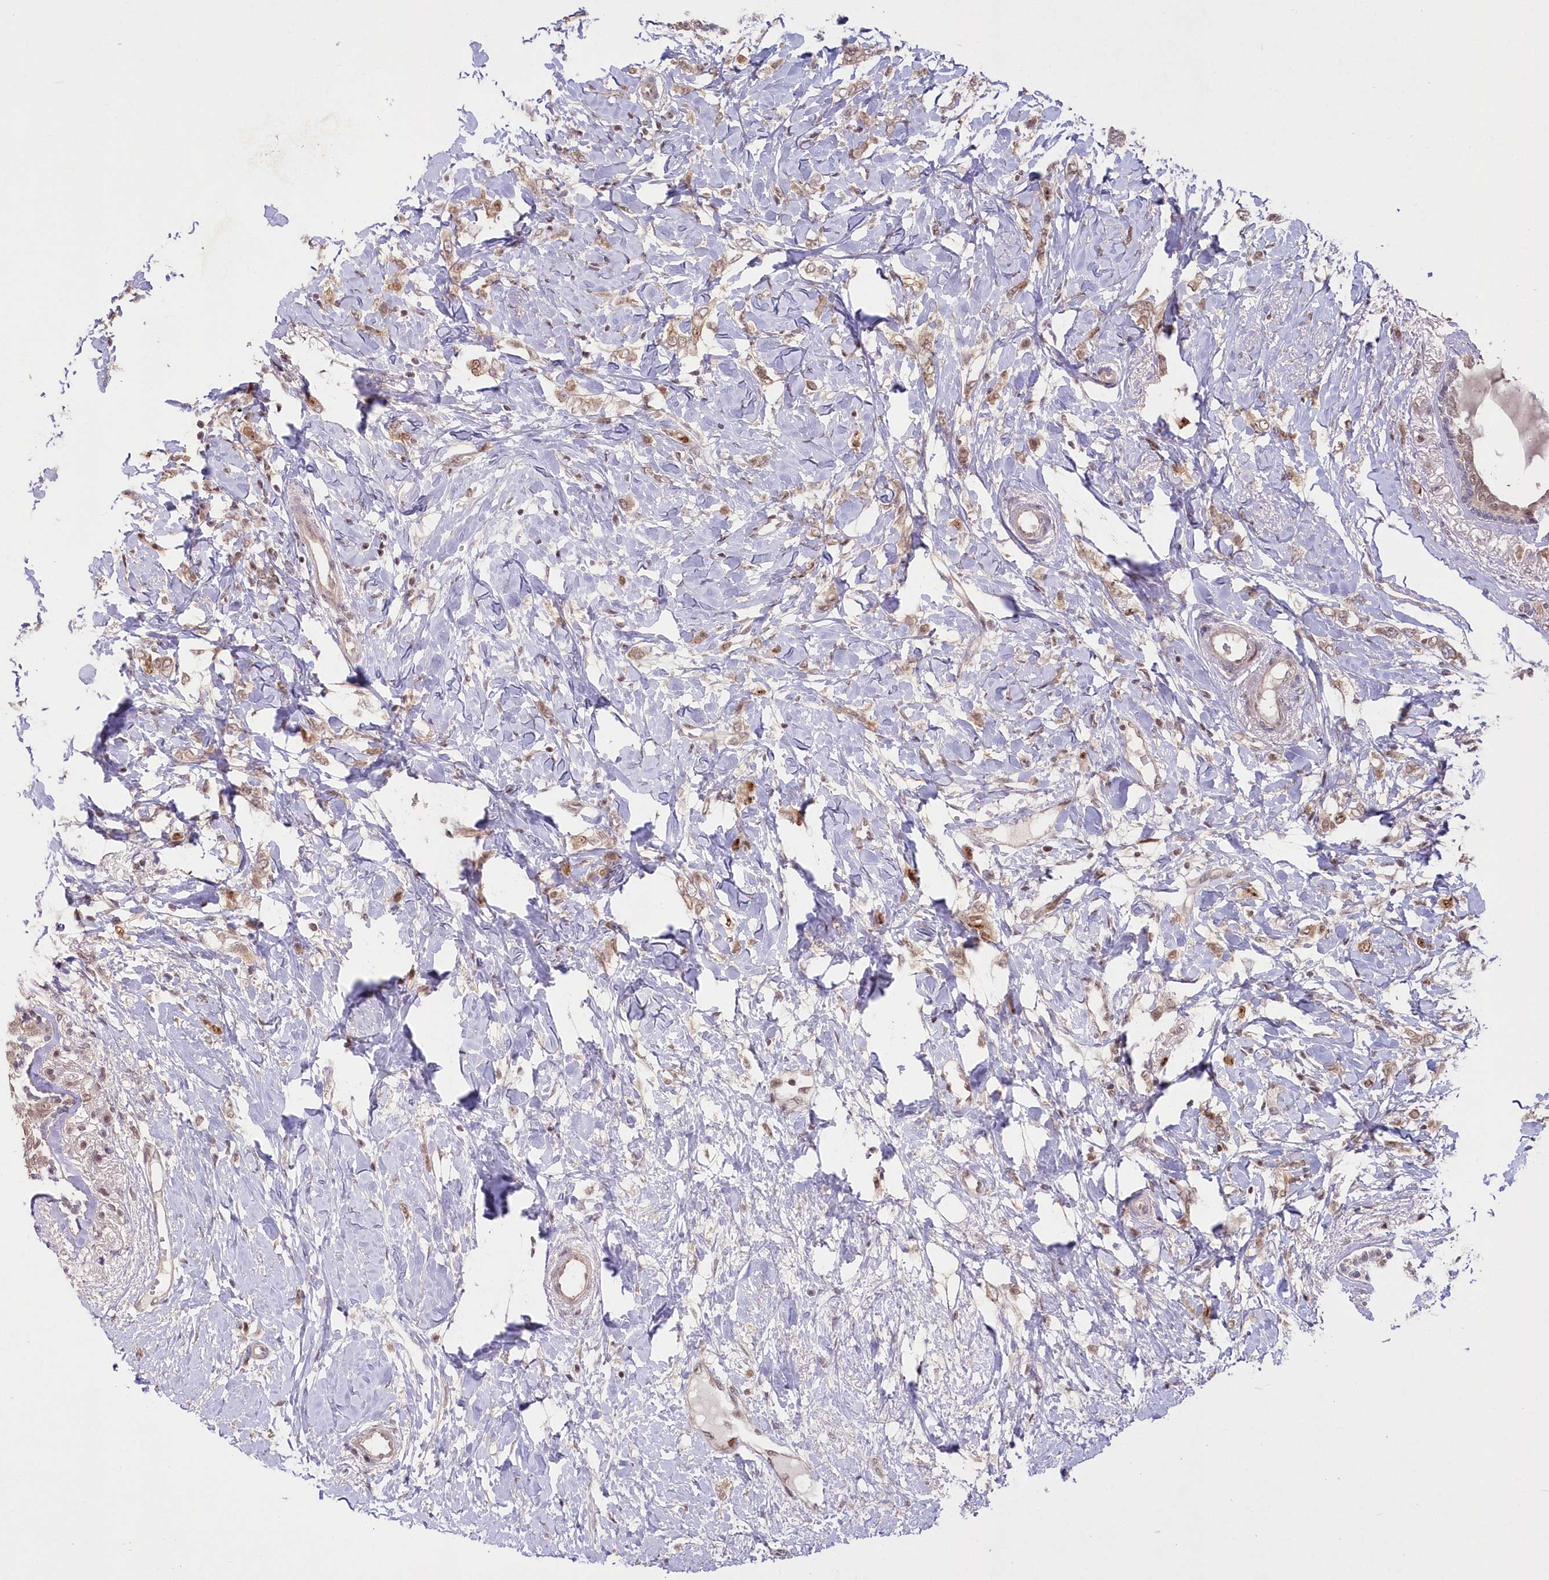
{"staining": {"intensity": "weak", "quantity": ">75%", "location": "cytoplasmic/membranous"}, "tissue": "breast cancer", "cell_type": "Tumor cells", "image_type": "cancer", "snomed": [{"axis": "morphology", "description": "Normal tissue, NOS"}, {"axis": "morphology", "description": "Lobular carcinoma"}, {"axis": "topography", "description": "Breast"}], "caption": "Lobular carcinoma (breast) stained with DAB (3,3'-diaminobenzidine) immunohistochemistry reveals low levels of weak cytoplasmic/membranous positivity in about >75% of tumor cells.", "gene": "WBP1L", "patient": {"sex": "female", "age": 47}}